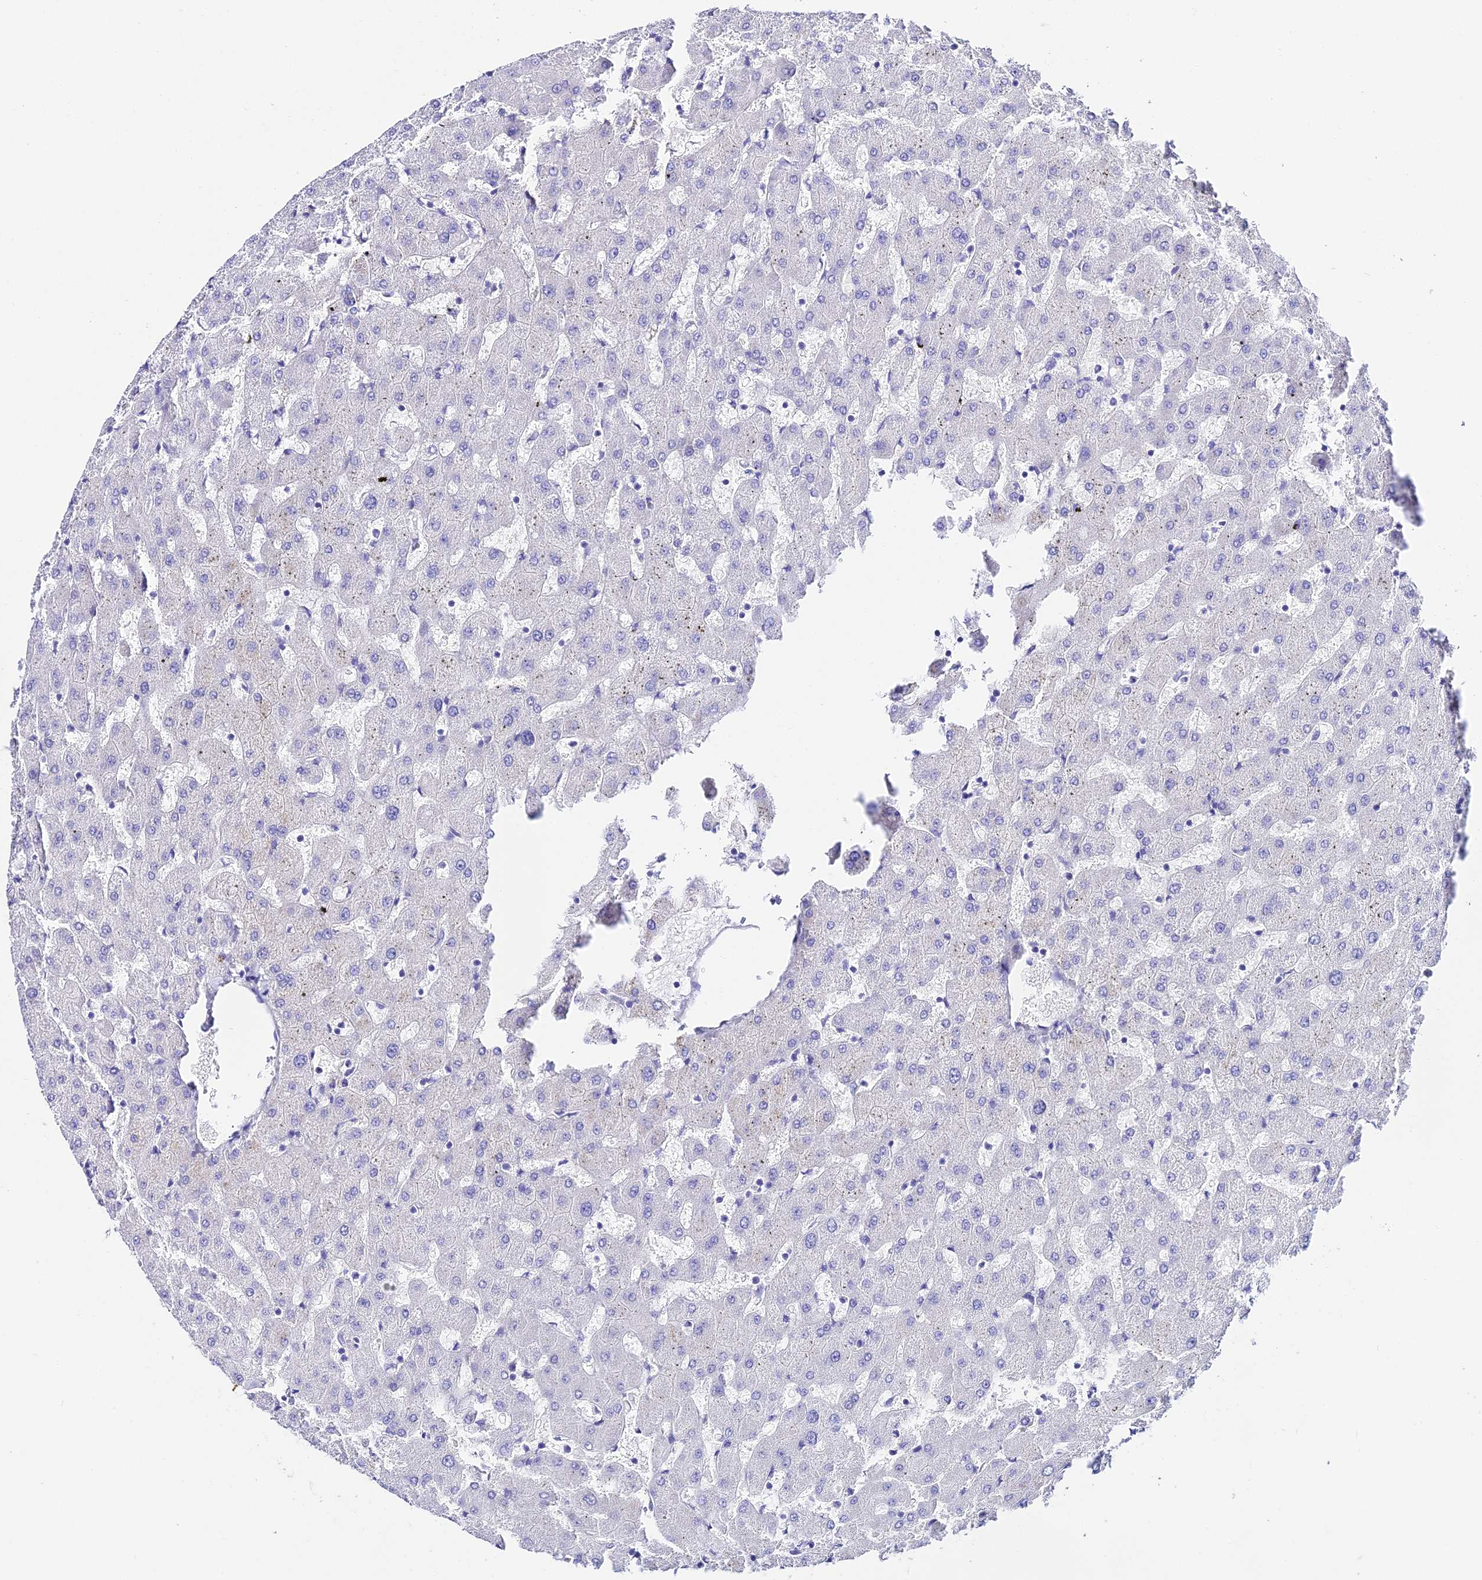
{"staining": {"intensity": "negative", "quantity": "none", "location": "none"}, "tissue": "liver", "cell_type": "Cholangiocytes", "image_type": "normal", "snomed": [{"axis": "morphology", "description": "Normal tissue, NOS"}, {"axis": "topography", "description": "Liver"}], "caption": "This micrograph is of normal liver stained with immunohistochemistry (IHC) to label a protein in brown with the nuclei are counter-stained blue. There is no staining in cholangiocytes. The staining was performed using DAB to visualize the protein expression in brown, while the nuclei were stained in blue with hematoxylin (Magnification: 20x).", "gene": "TMEM117", "patient": {"sex": "female", "age": 63}}